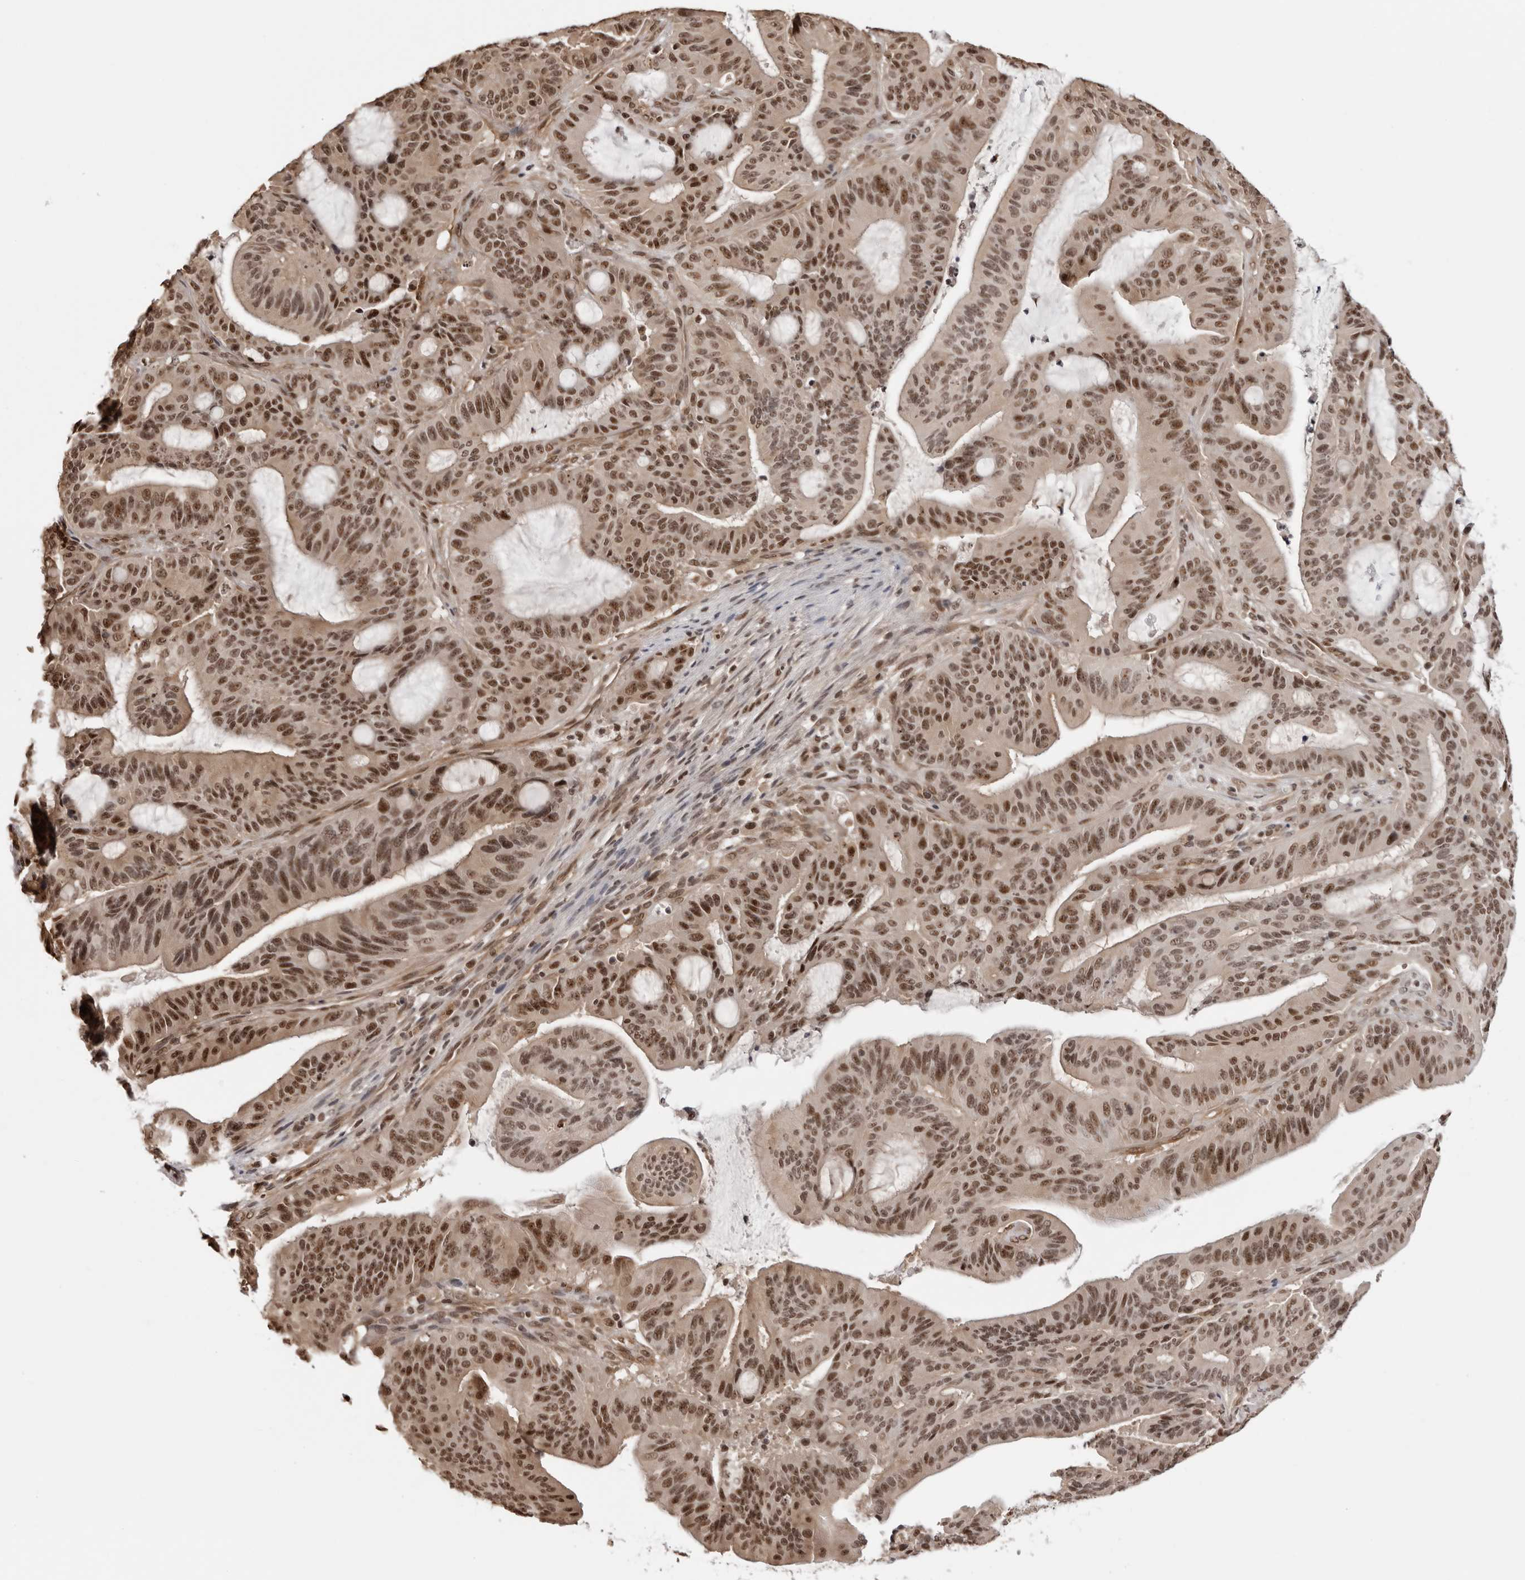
{"staining": {"intensity": "strong", "quantity": "25%-75%", "location": "nuclear"}, "tissue": "liver cancer", "cell_type": "Tumor cells", "image_type": "cancer", "snomed": [{"axis": "morphology", "description": "Normal tissue, NOS"}, {"axis": "morphology", "description": "Cholangiocarcinoma"}, {"axis": "topography", "description": "Liver"}, {"axis": "topography", "description": "Peripheral nerve tissue"}], "caption": "The immunohistochemical stain shows strong nuclear expression in tumor cells of liver cancer tissue.", "gene": "SDE2", "patient": {"sex": "female", "age": 73}}